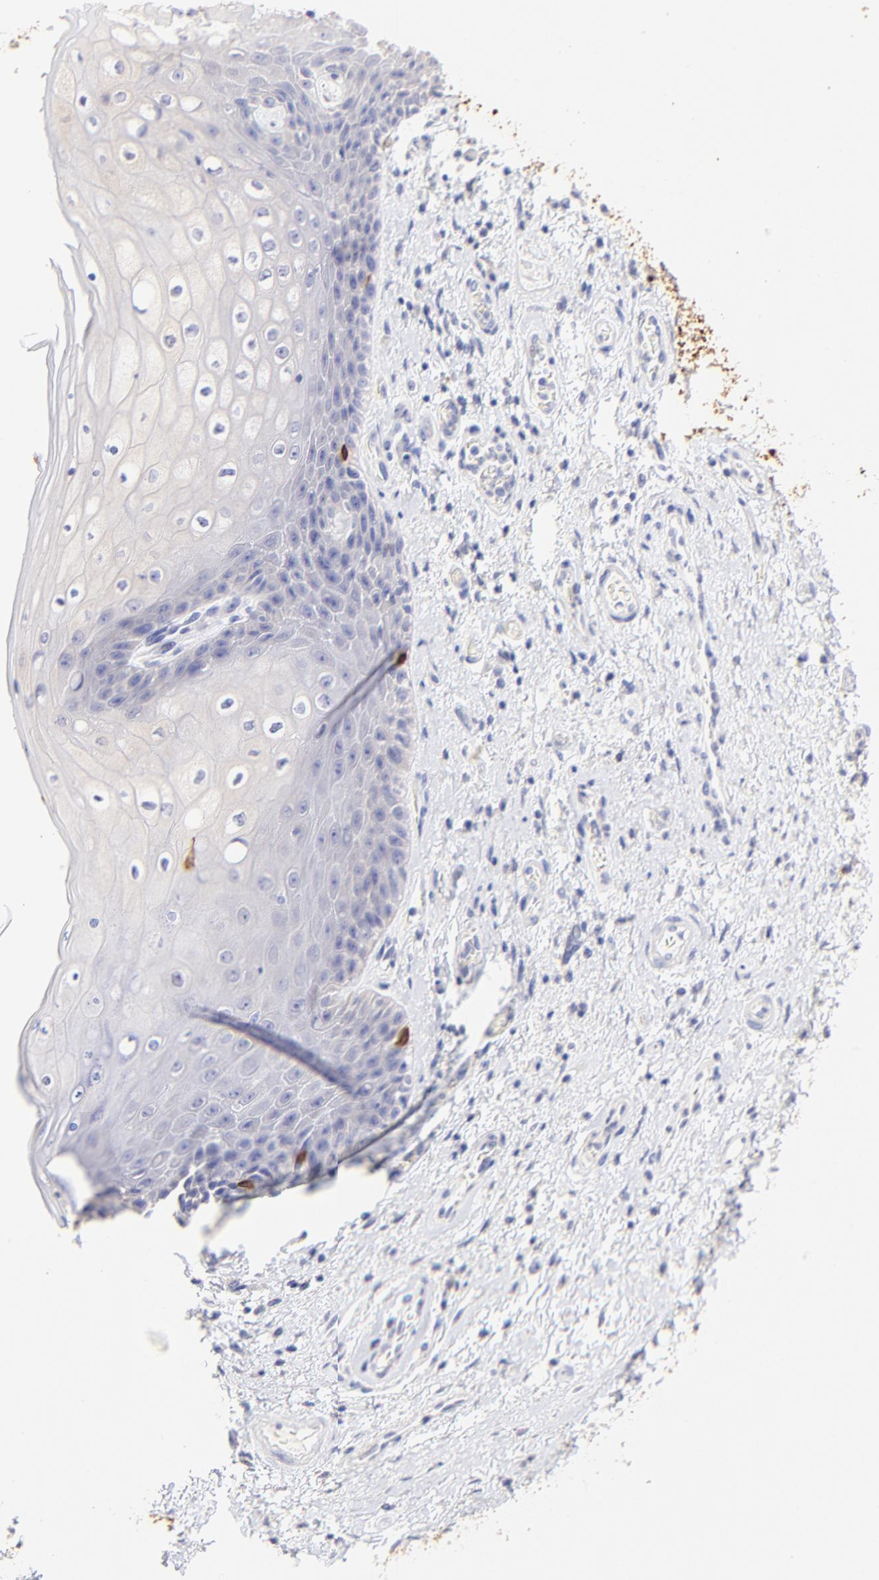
{"staining": {"intensity": "negative", "quantity": "none", "location": "none"}, "tissue": "skin", "cell_type": "Epidermal cells", "image_type": "normal", "snomed": [{"axis": "morphology", "description": "Normal tissue, NOS"}, {"axis": "topography", "description": "Anal"}], "caption": "Protein analysis of normal skin exhibits no significant positivity in epidermal cells.", "gene": "RAB3A", "patient": {"sex": "female", "age": 46}}